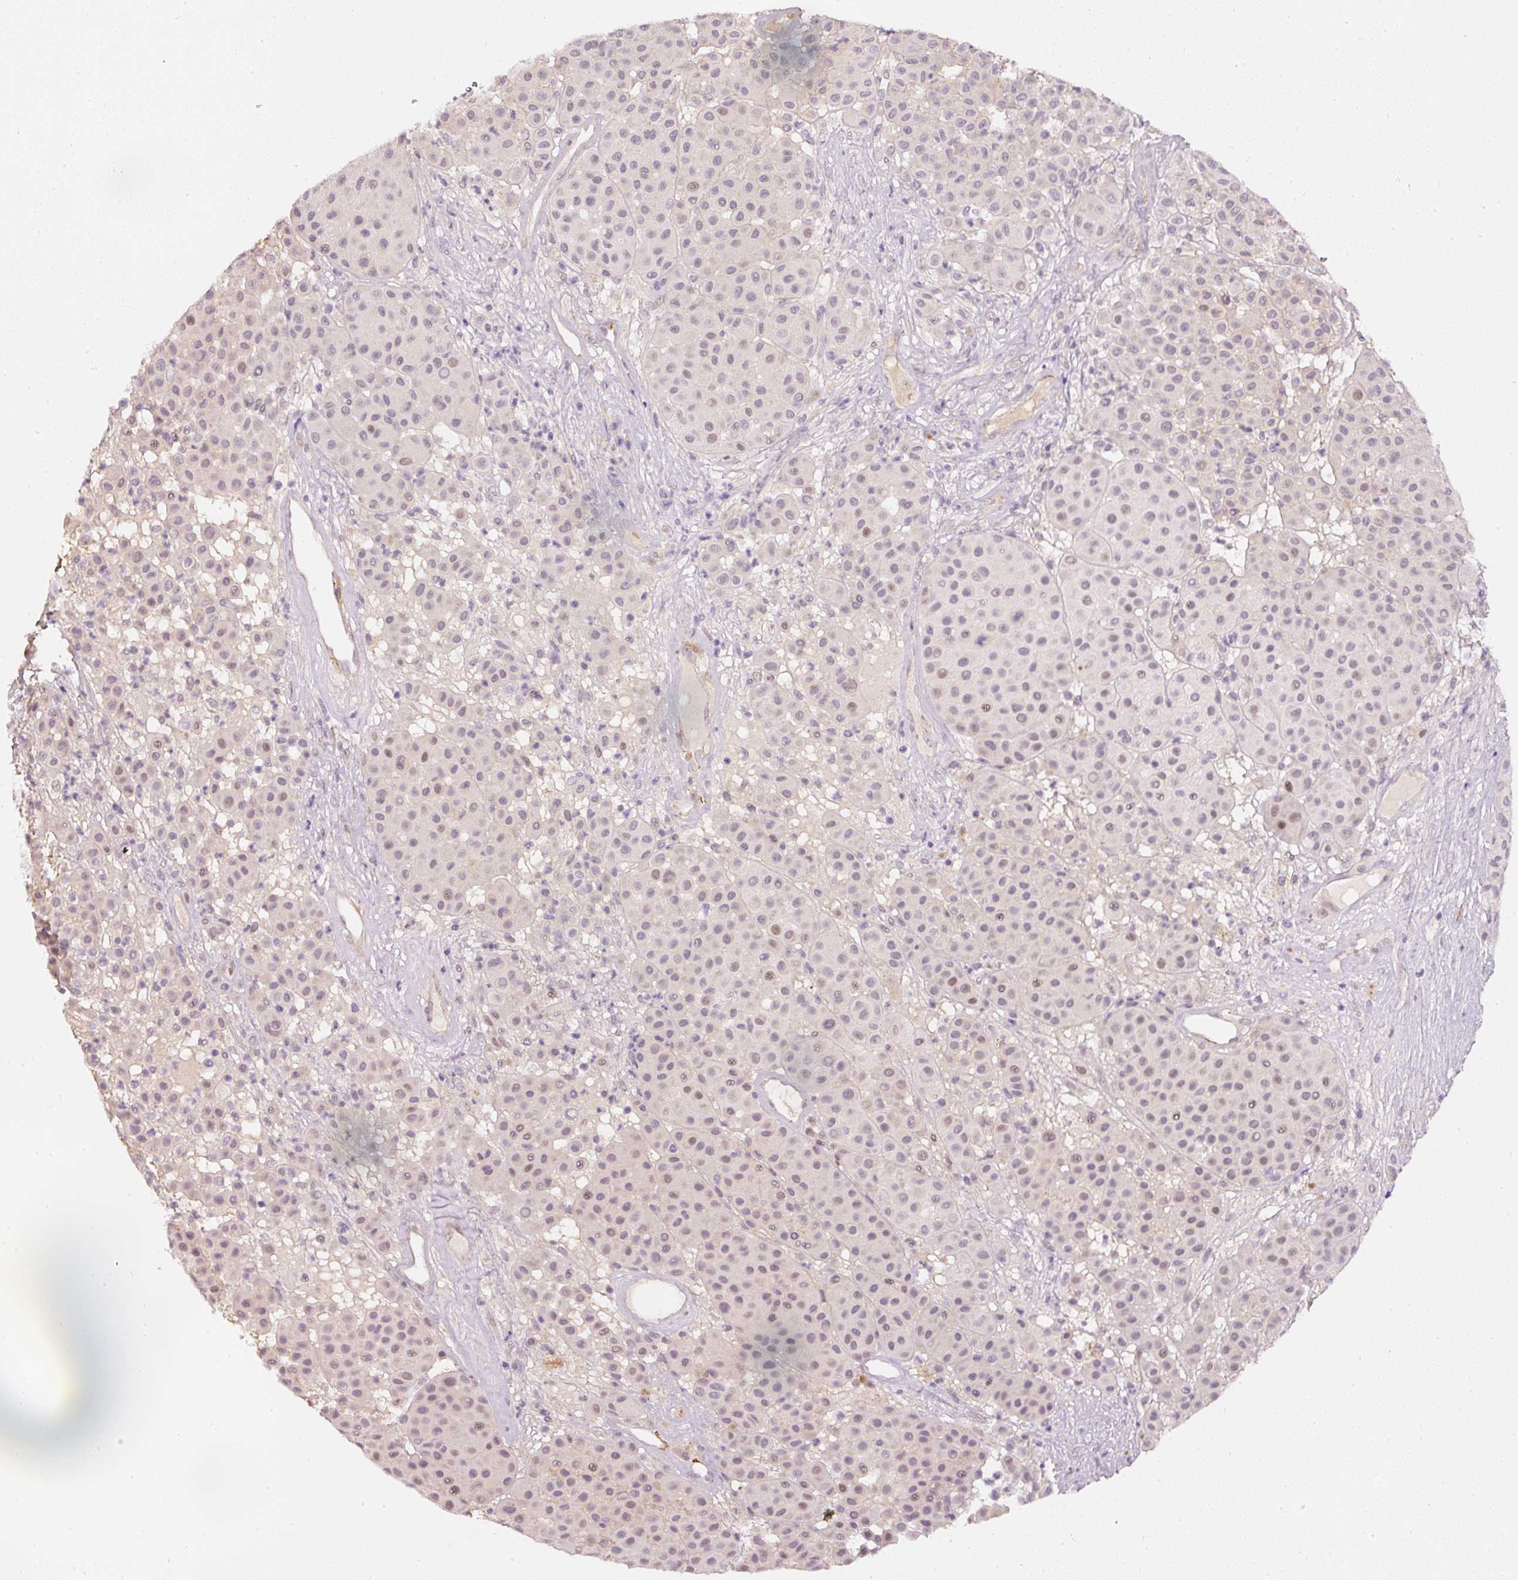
{"staining": {"intensity": "weak", "quantity": "<25%", "location": "nuclear"}, "tissue": "melanoma", "cell_type": "Tumor cells", "image_type": "cancer", "snomed": [{"axis": "morphology", "description": "Malignant melanoma, Metastatic site"}, {"axis": "topography", "description": "Smooth muscle"}], "caption": "IHC image of neoplastic tissue: malignant melanoma (metastatic site) stained with DAB (3,3'-diaminobenzidine) exhibits no significant protein staining in tumor cells. Nuclei are stained in blue.", "gene": "TOGARAM1", "patient": {"sex": "male", "age": 41}}